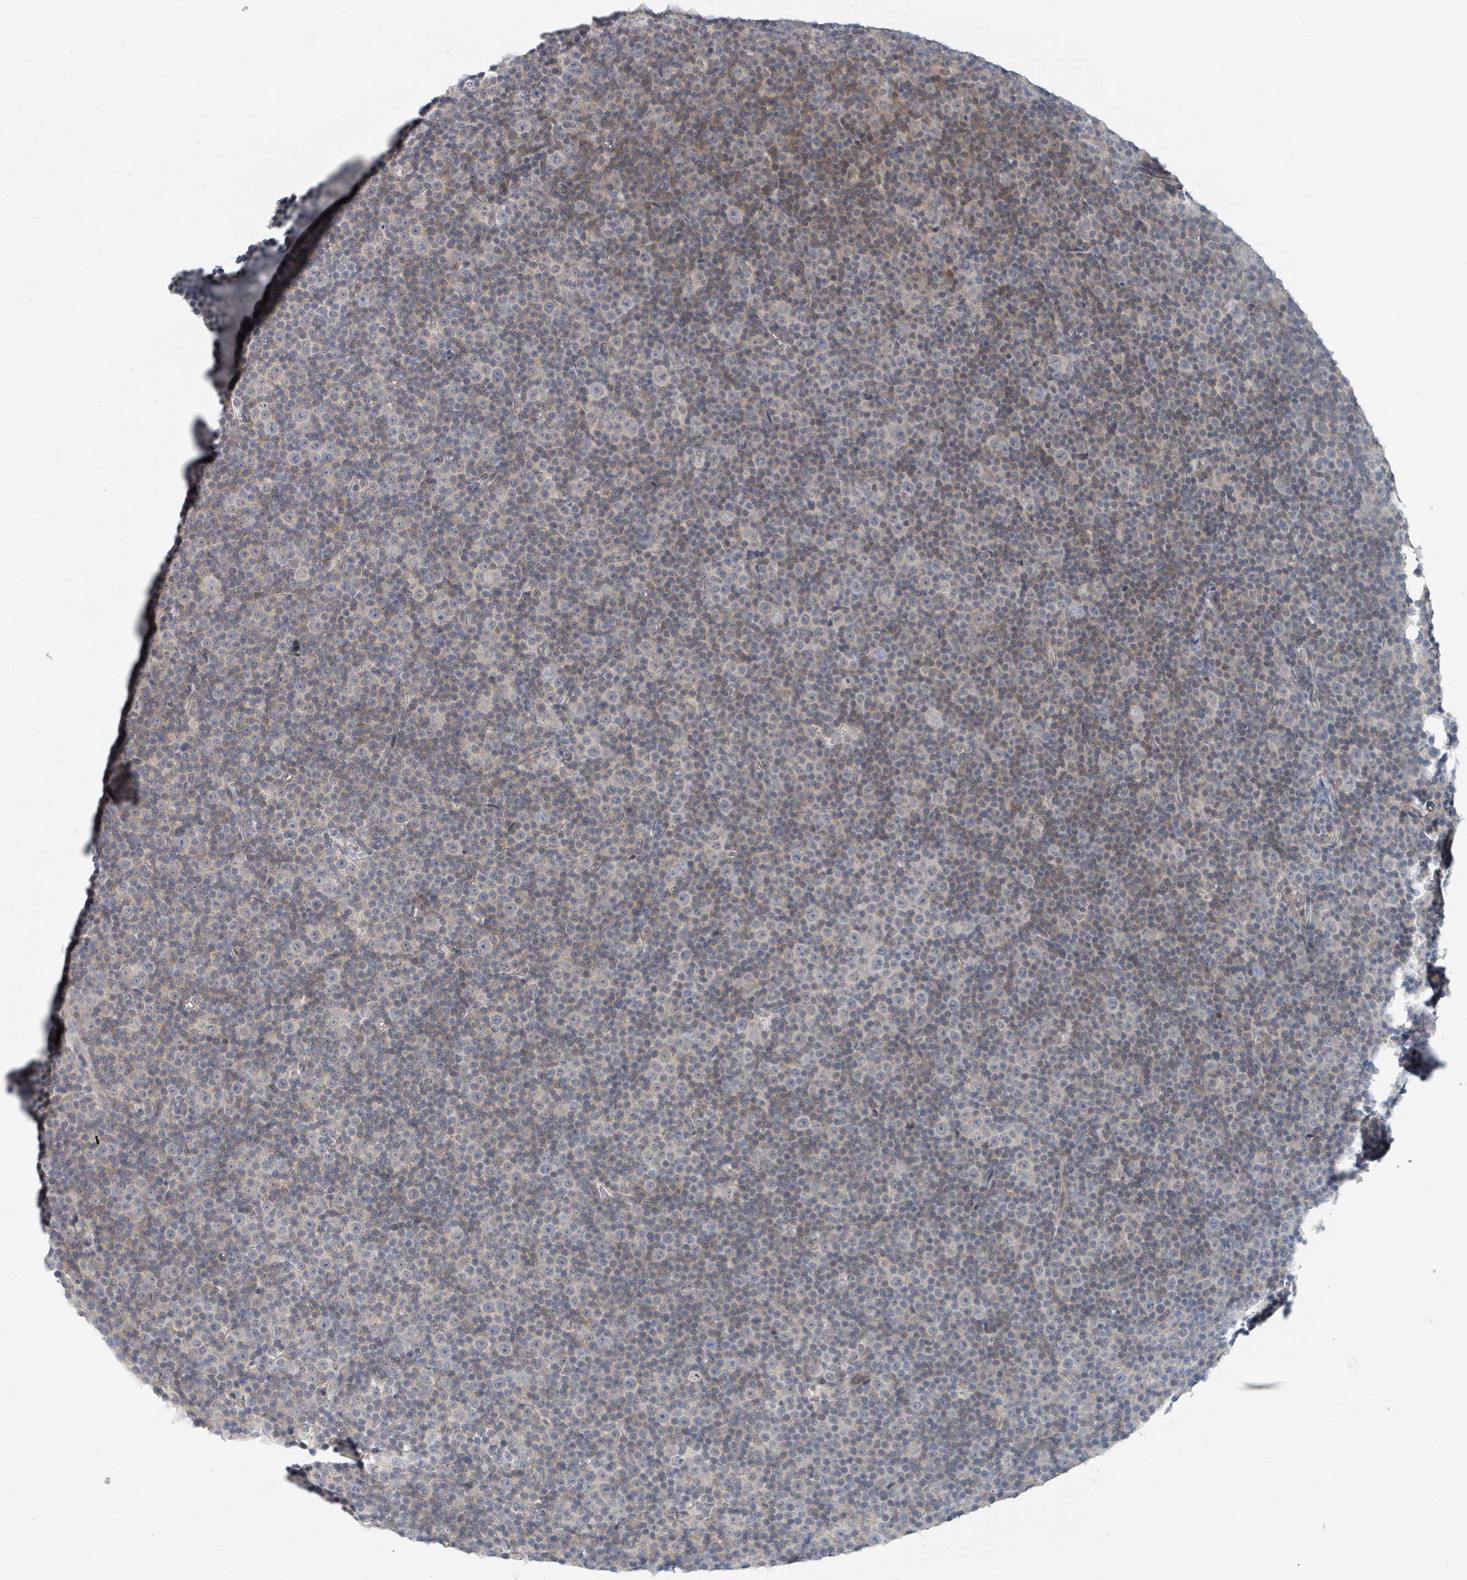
{"staining": {"intensity": "weak", "quantity": "25%-75%", "location": "cytoplasmic/membranous"}, "tissue": "lymphoma", "cell_type": "Tumor cells", "image_type": "cancer", "snomed": [{"axis": "morphology", "description": "Malignant lymphoma, non-Hodgkin's type, Low grade"}, {"axis": "topography", "description": "Lymph node"}], "caption": "Tumor cells display low levels of weak cytoplasmic/membranous expression in approximately 25%-75% of cells in lymphoma. Immunohistochemistry stains the protein of interest in brown and the nuclei are stained blue.", "gene": "ANKRD55", "patient": {"sex": "female", "age": 67}}